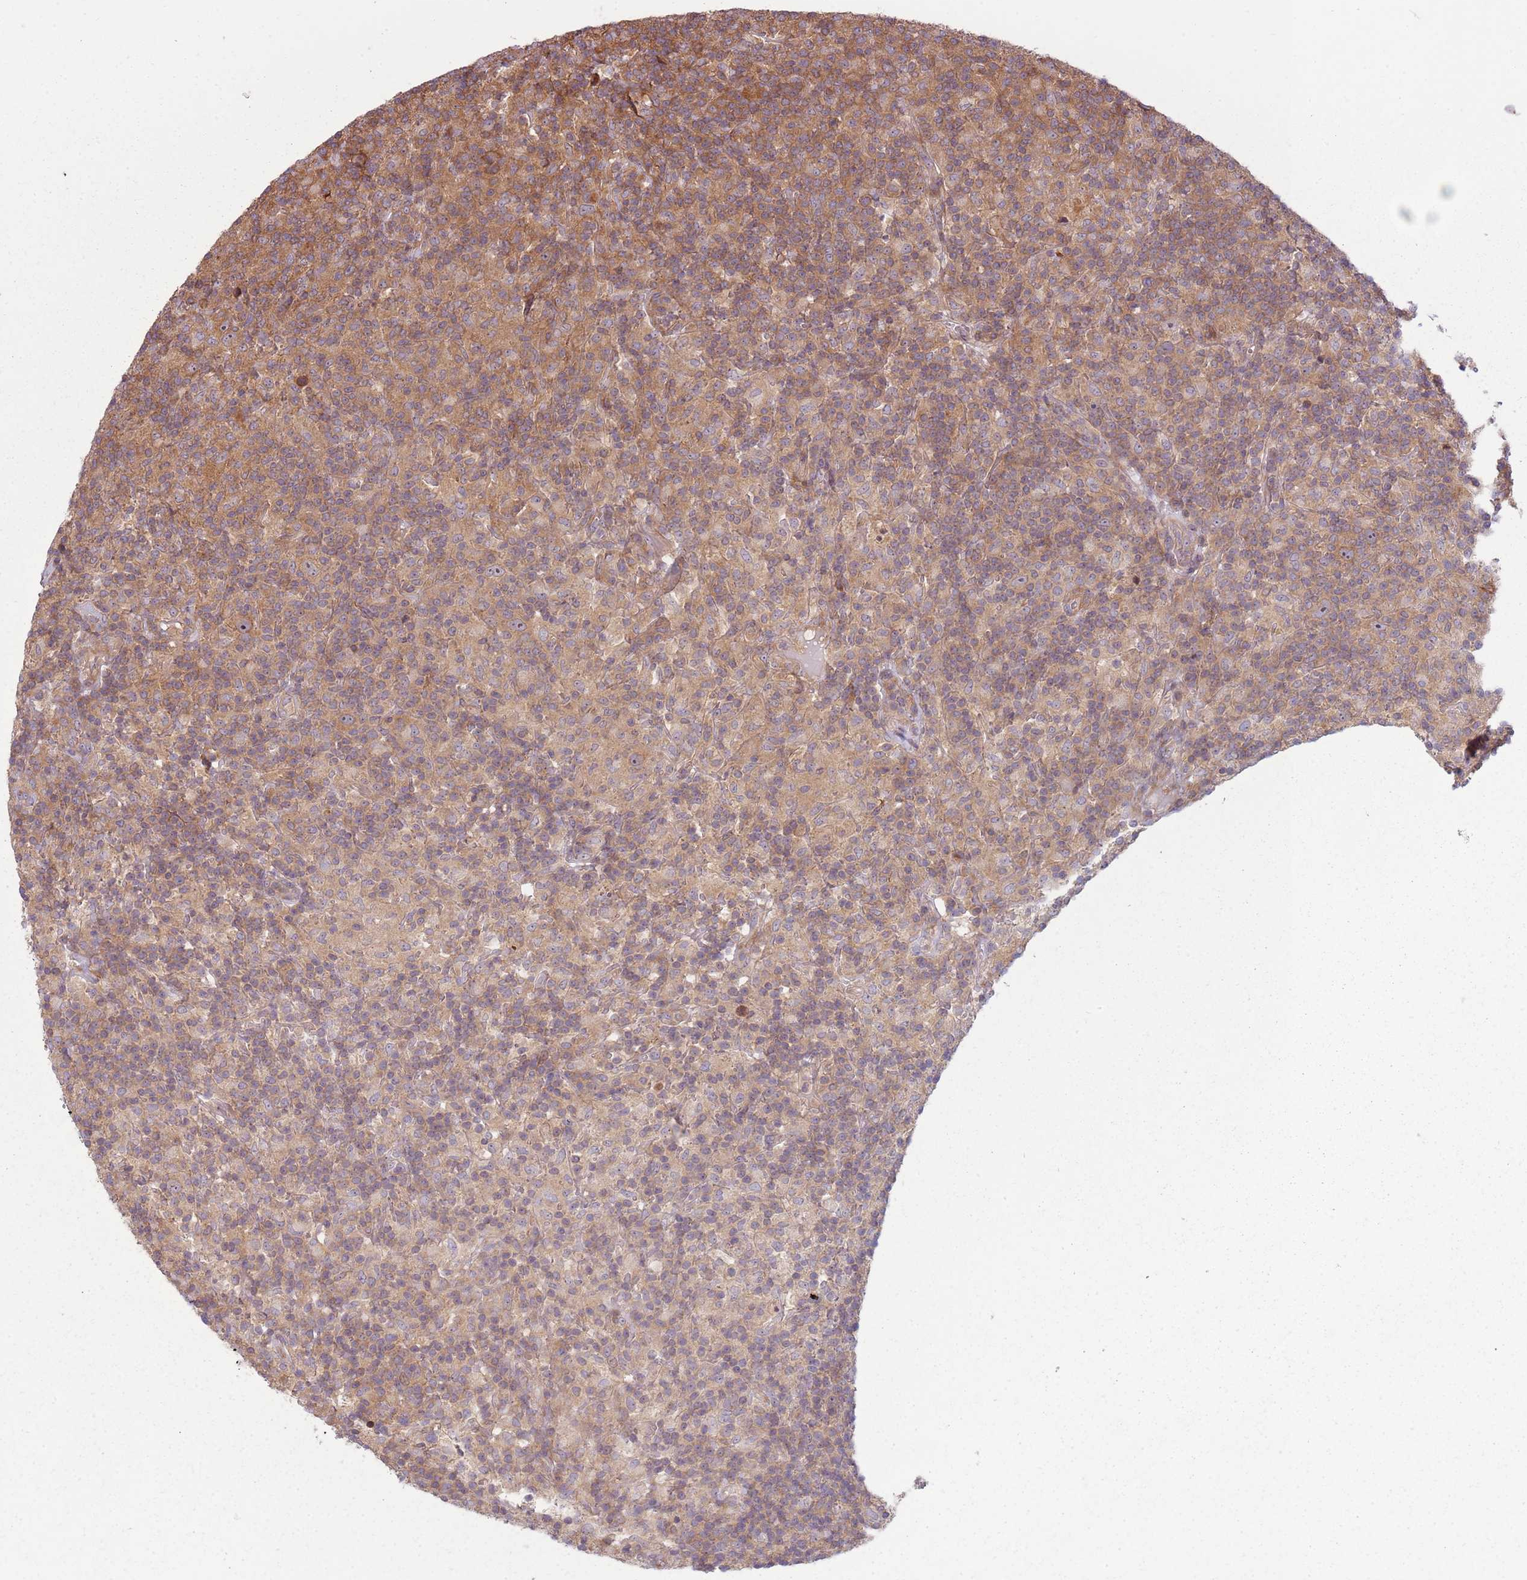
{"staining": {"intensity": "moderate", "quantity": ">75%", "location": "cytoplasmic/membranous,nuclear"}, "tissue": "lymphoma", "cell_type": "Tumor cells", "image_type": "cancer", "snomed": [{"axis": "morphology", "description": "Hodgkin's disease, NOS"}, {"axis": "topography", "description": "Lymph node"}], "caption": "High-power microscopy captured an immunohistochemistry (IHC) image of Hodgkin's disease, revealing moderate cytoplasmic/membranous and nuclear positivity in about >75% of tumor cells.", "gene": "RPL21", "patient": {"sex": "male", "age": 70}}